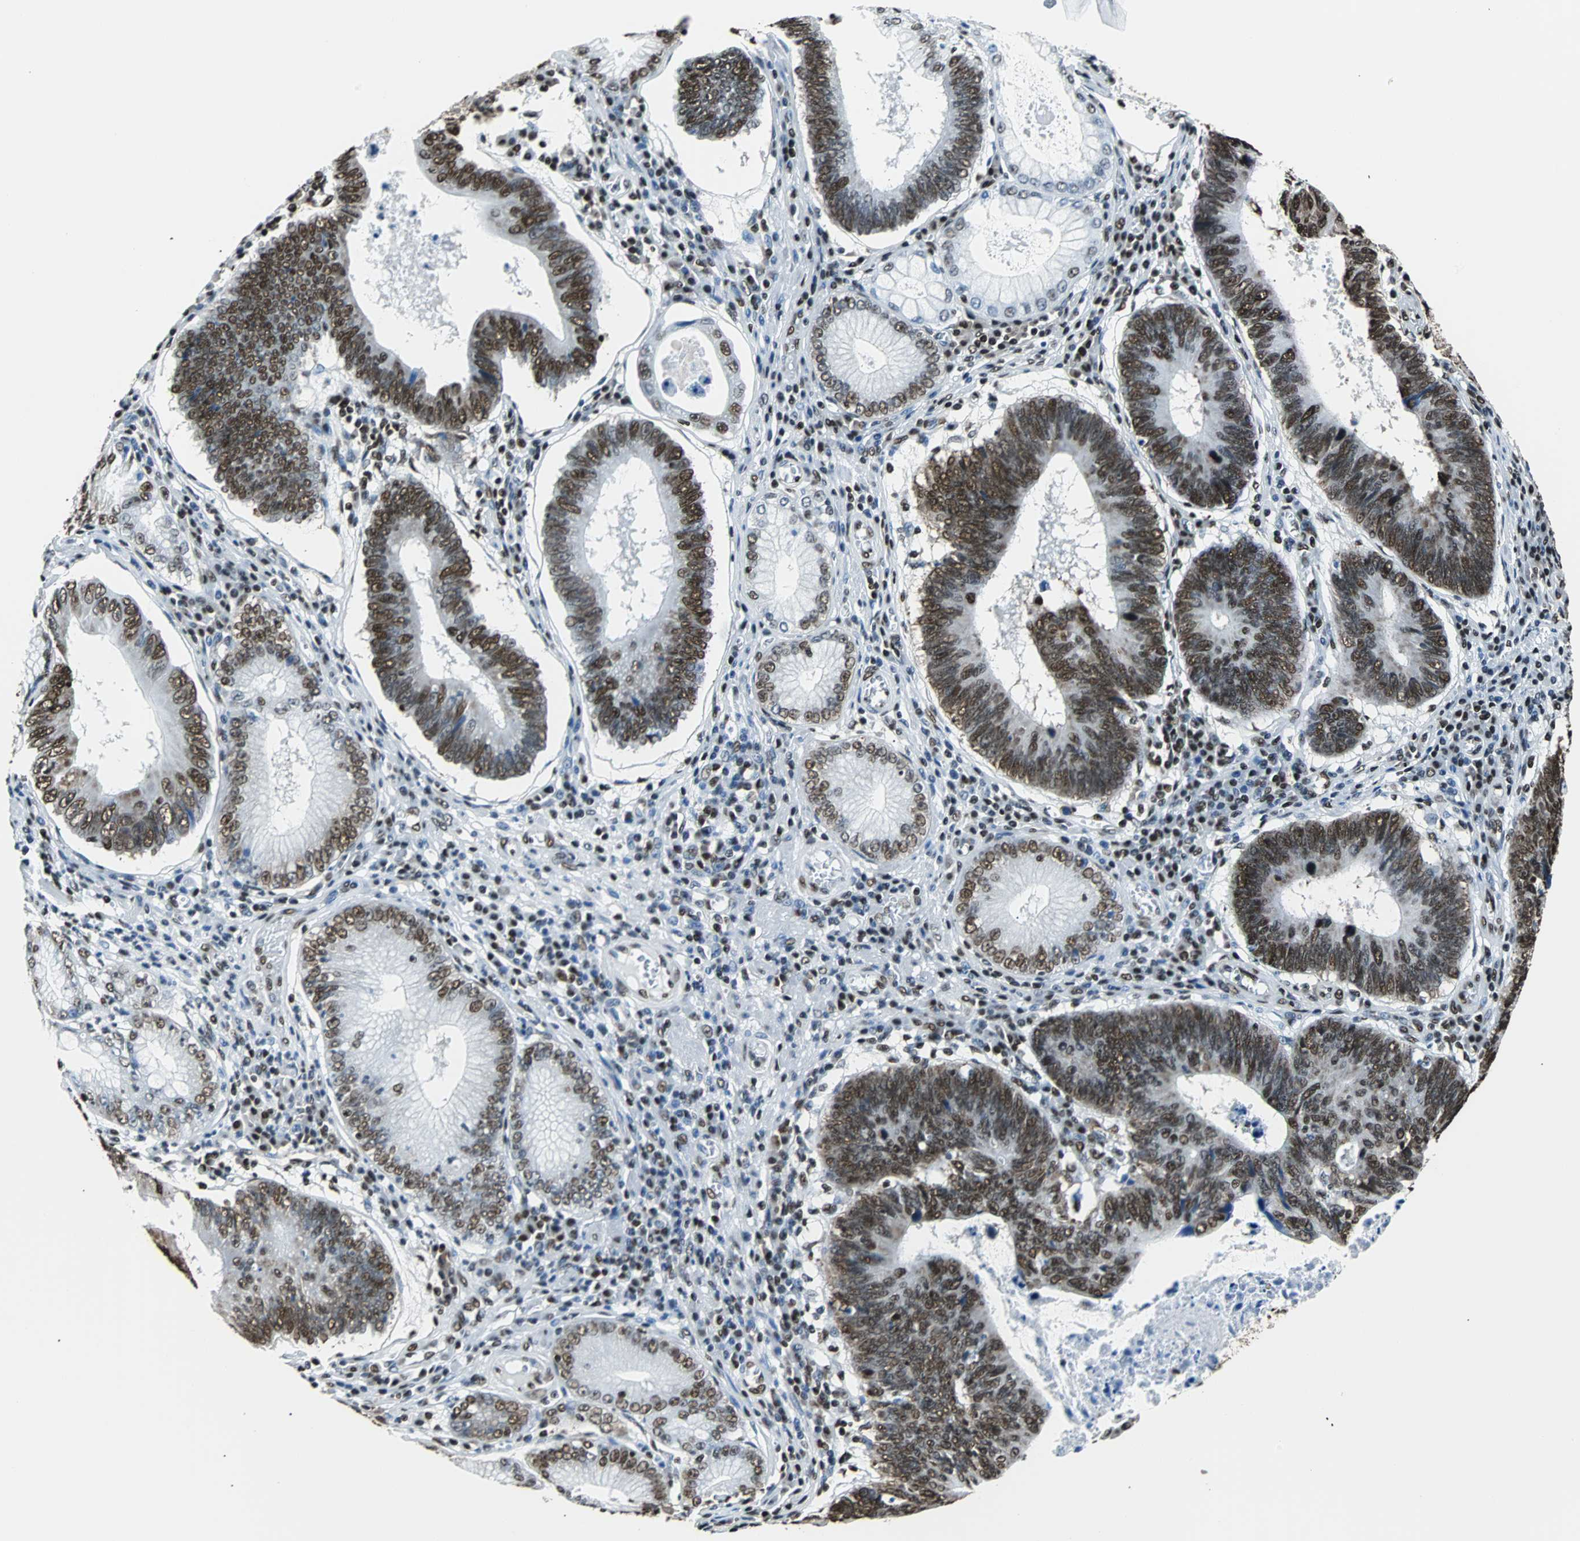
{"staining": {"intensity": "strong", "quantity": ">75%", "location": "nuclear"}, "tissue": "stomach cancer", "cell_type": "Tumor cells", "image_type": "cancer", "snomed": [{"axis": "morphology", "description": "Adenocarcinoma, NOS"}, {"axis": "topography", "description": "Stomach"}], "caption": "Adenocarcinoma (stomach) stained with immunohistochemistry (IHC) exhibits strong nuclear positivity in about >75% of tumor cells.", "gene": "FUBP1", "patient": {"sex": "male", "age": 59}}